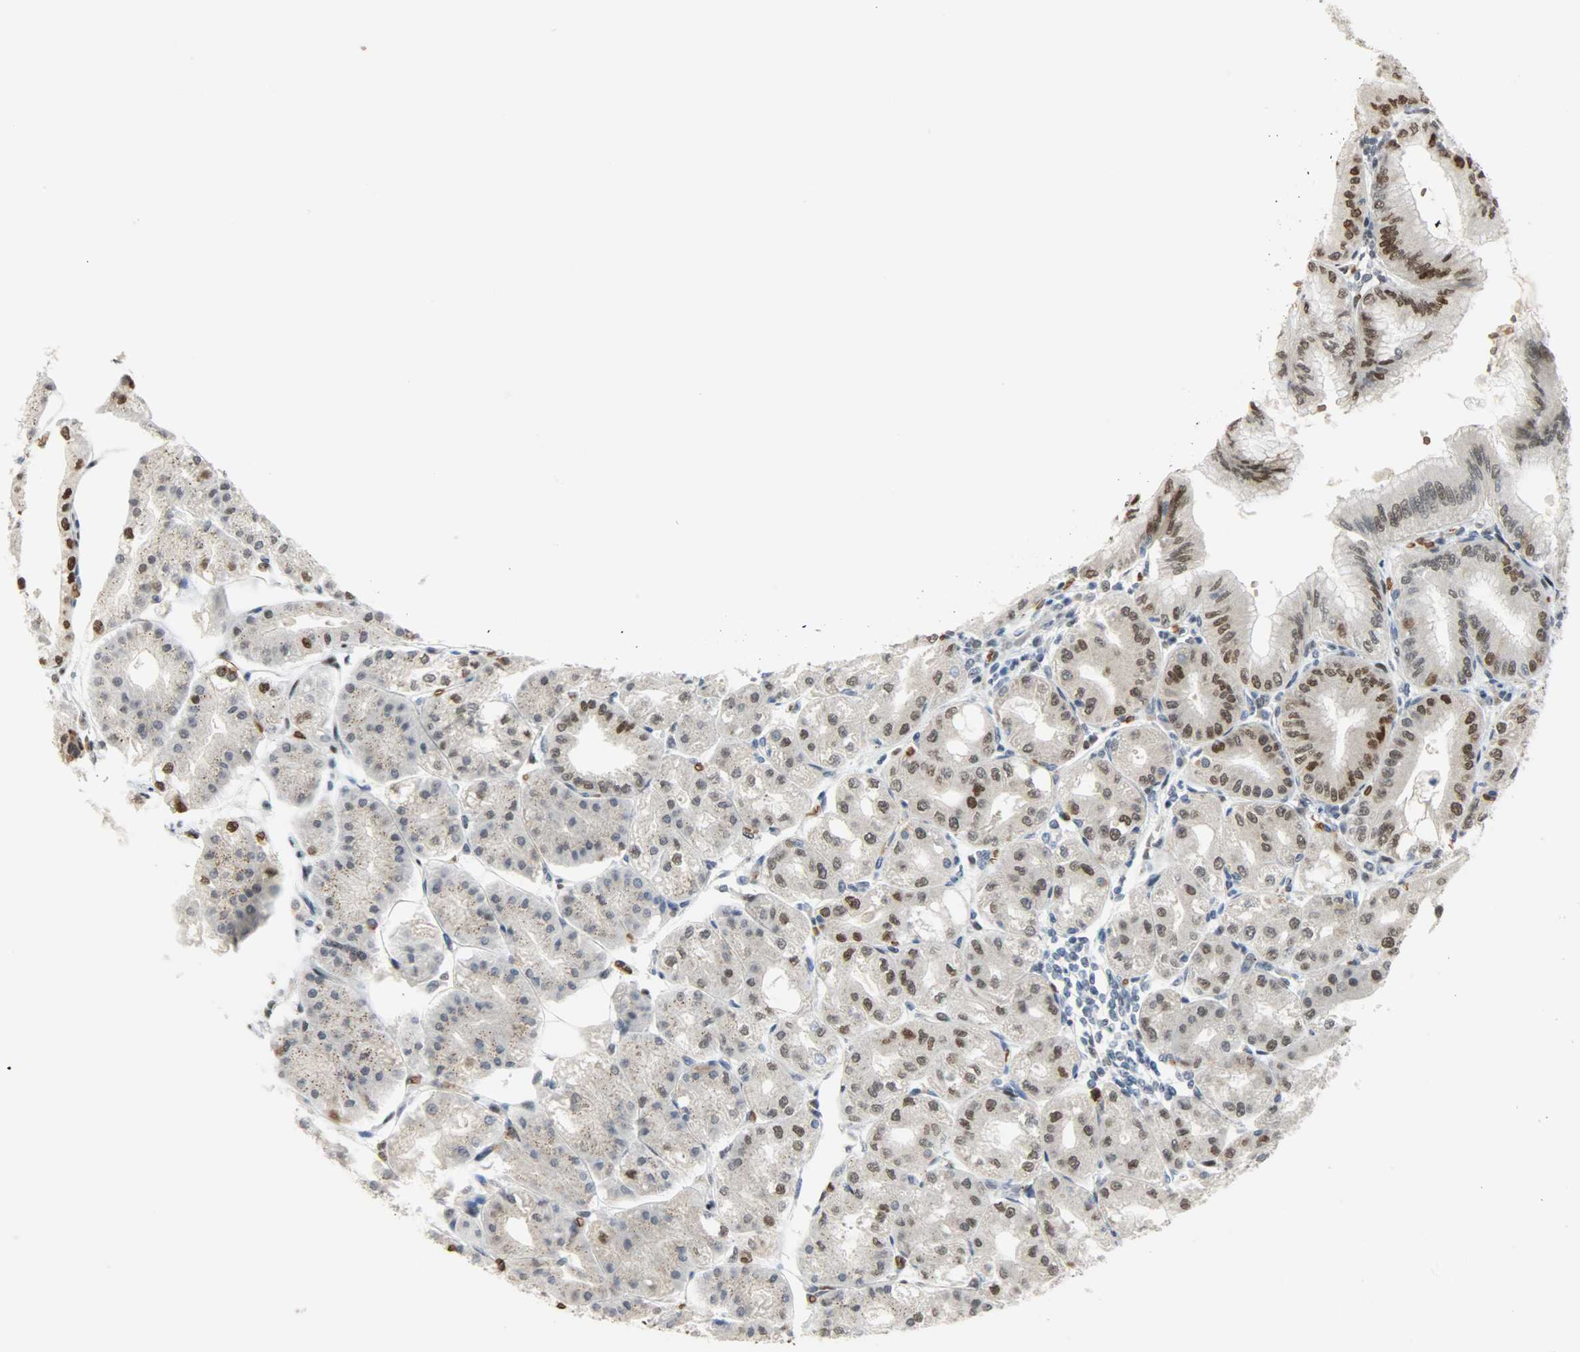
{"staining": {"intensity": "strong", "quantity": ">75%", "location": "cytoplasmic/membranous,nuclear"}, "tissue": "stomach", "cell_type": "Glandular cells", "image_type": "normal", "snomed": [{"axis": "morphology", "description": "Normal tissue, NOS"}, {"axis": "topography", "description": "Stomach, lower"}], "caption": "Immunohistochemistry (DAB) staining of unremarkable stomach displays strong cytoplasmic/membranous,nuclear protein staining in about >75% of glandular cells.", "gene": "SNAI1", "patient": {"sex": "male", "age": 71}}